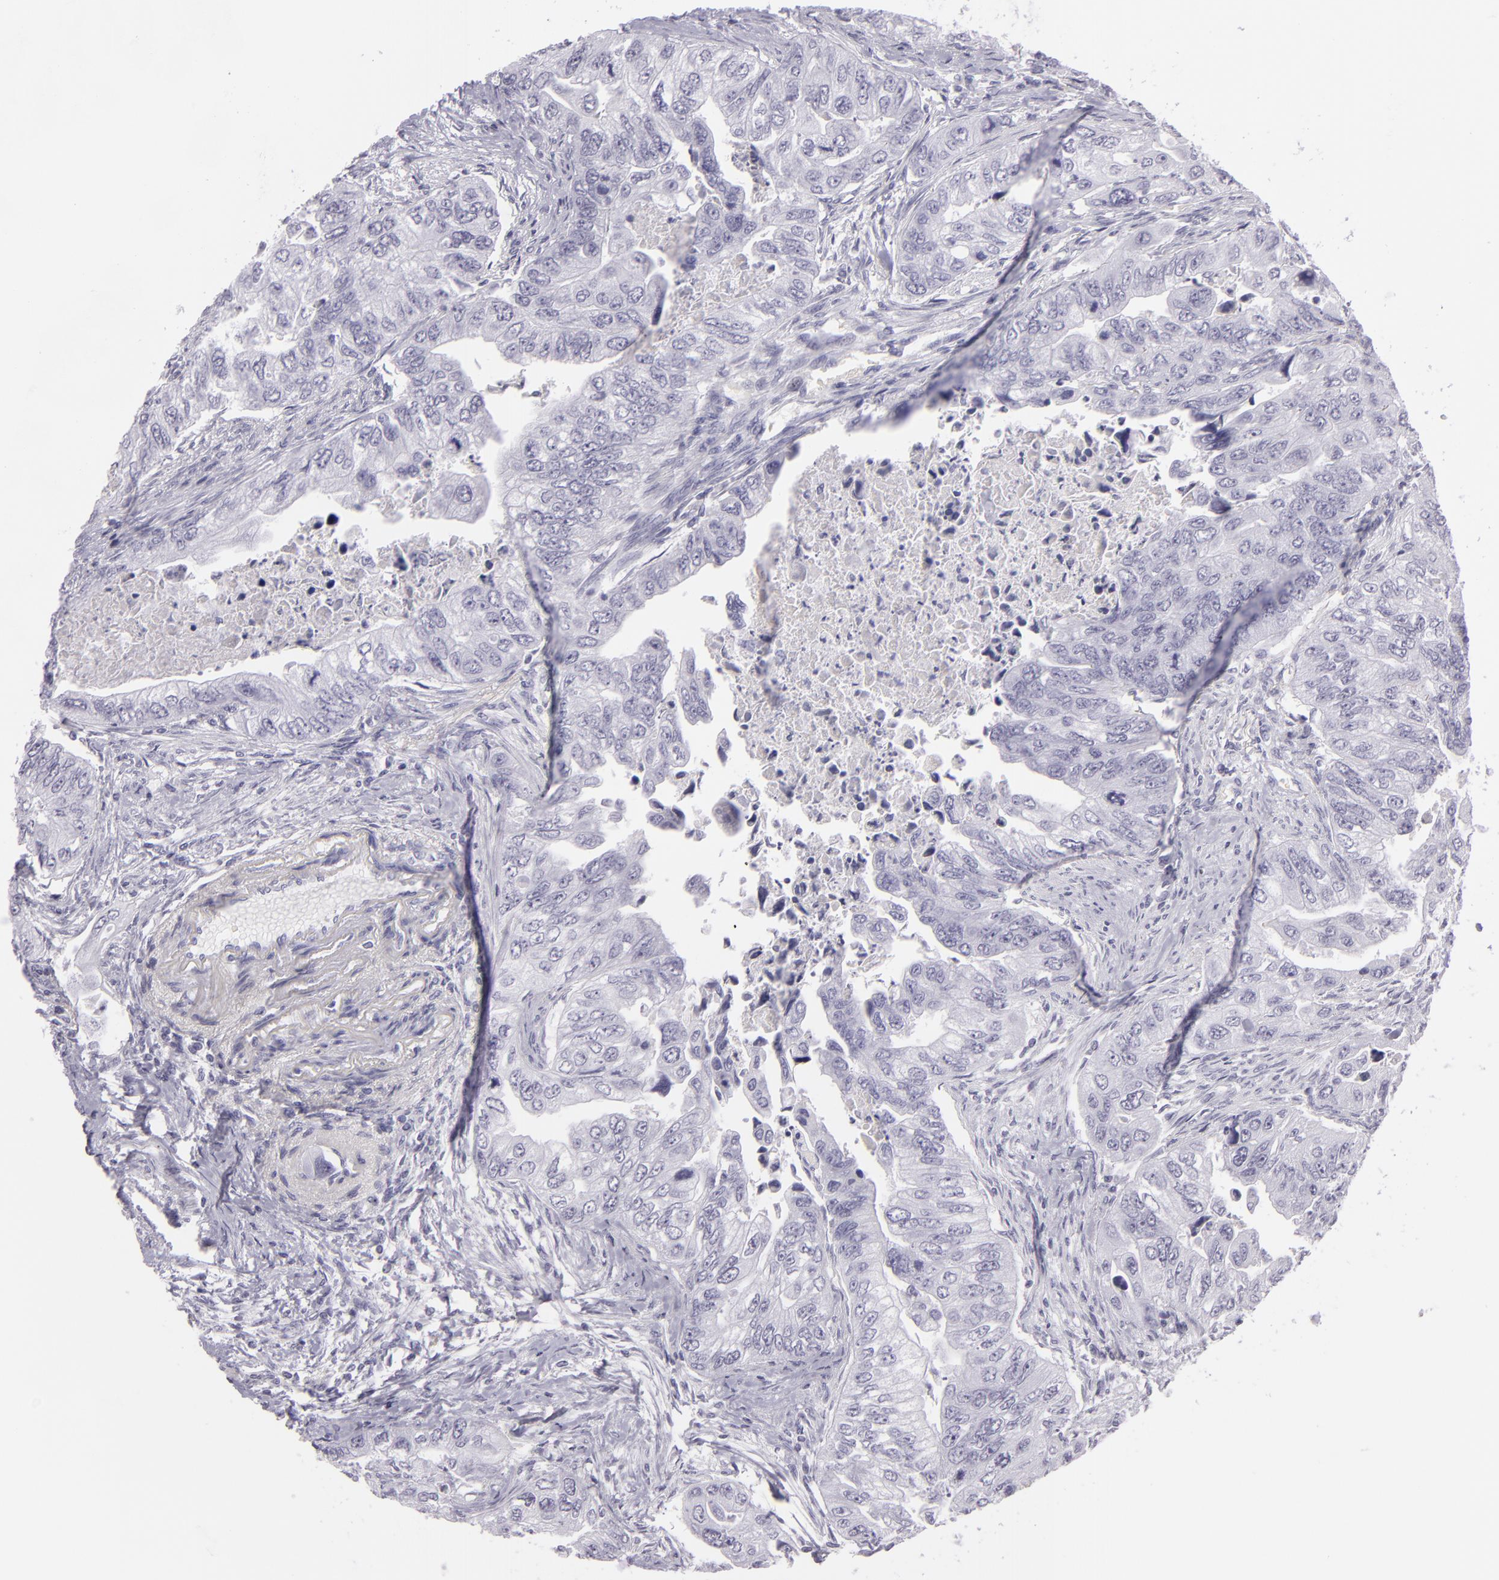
{"staining": {"intensity": "negative", "quantity": "none", "location": "none"}, "tissue": "colorectal cancer", "cell_type": "Tumor cells", "image_type": "cancer", "snomed": [{"axis": "morphology", "description": "Adenocarcinoma, NOS"}, {"axis": "topography", "description": "Colon"}], "caption": "Human colorectal cancer (adenocarcinoma) stained for a protein using immunohistochemistry (IHC) shows no positivity in tumor cells.", "gene": "MCM3", "patient": {"sex": "female", "age": 11}}